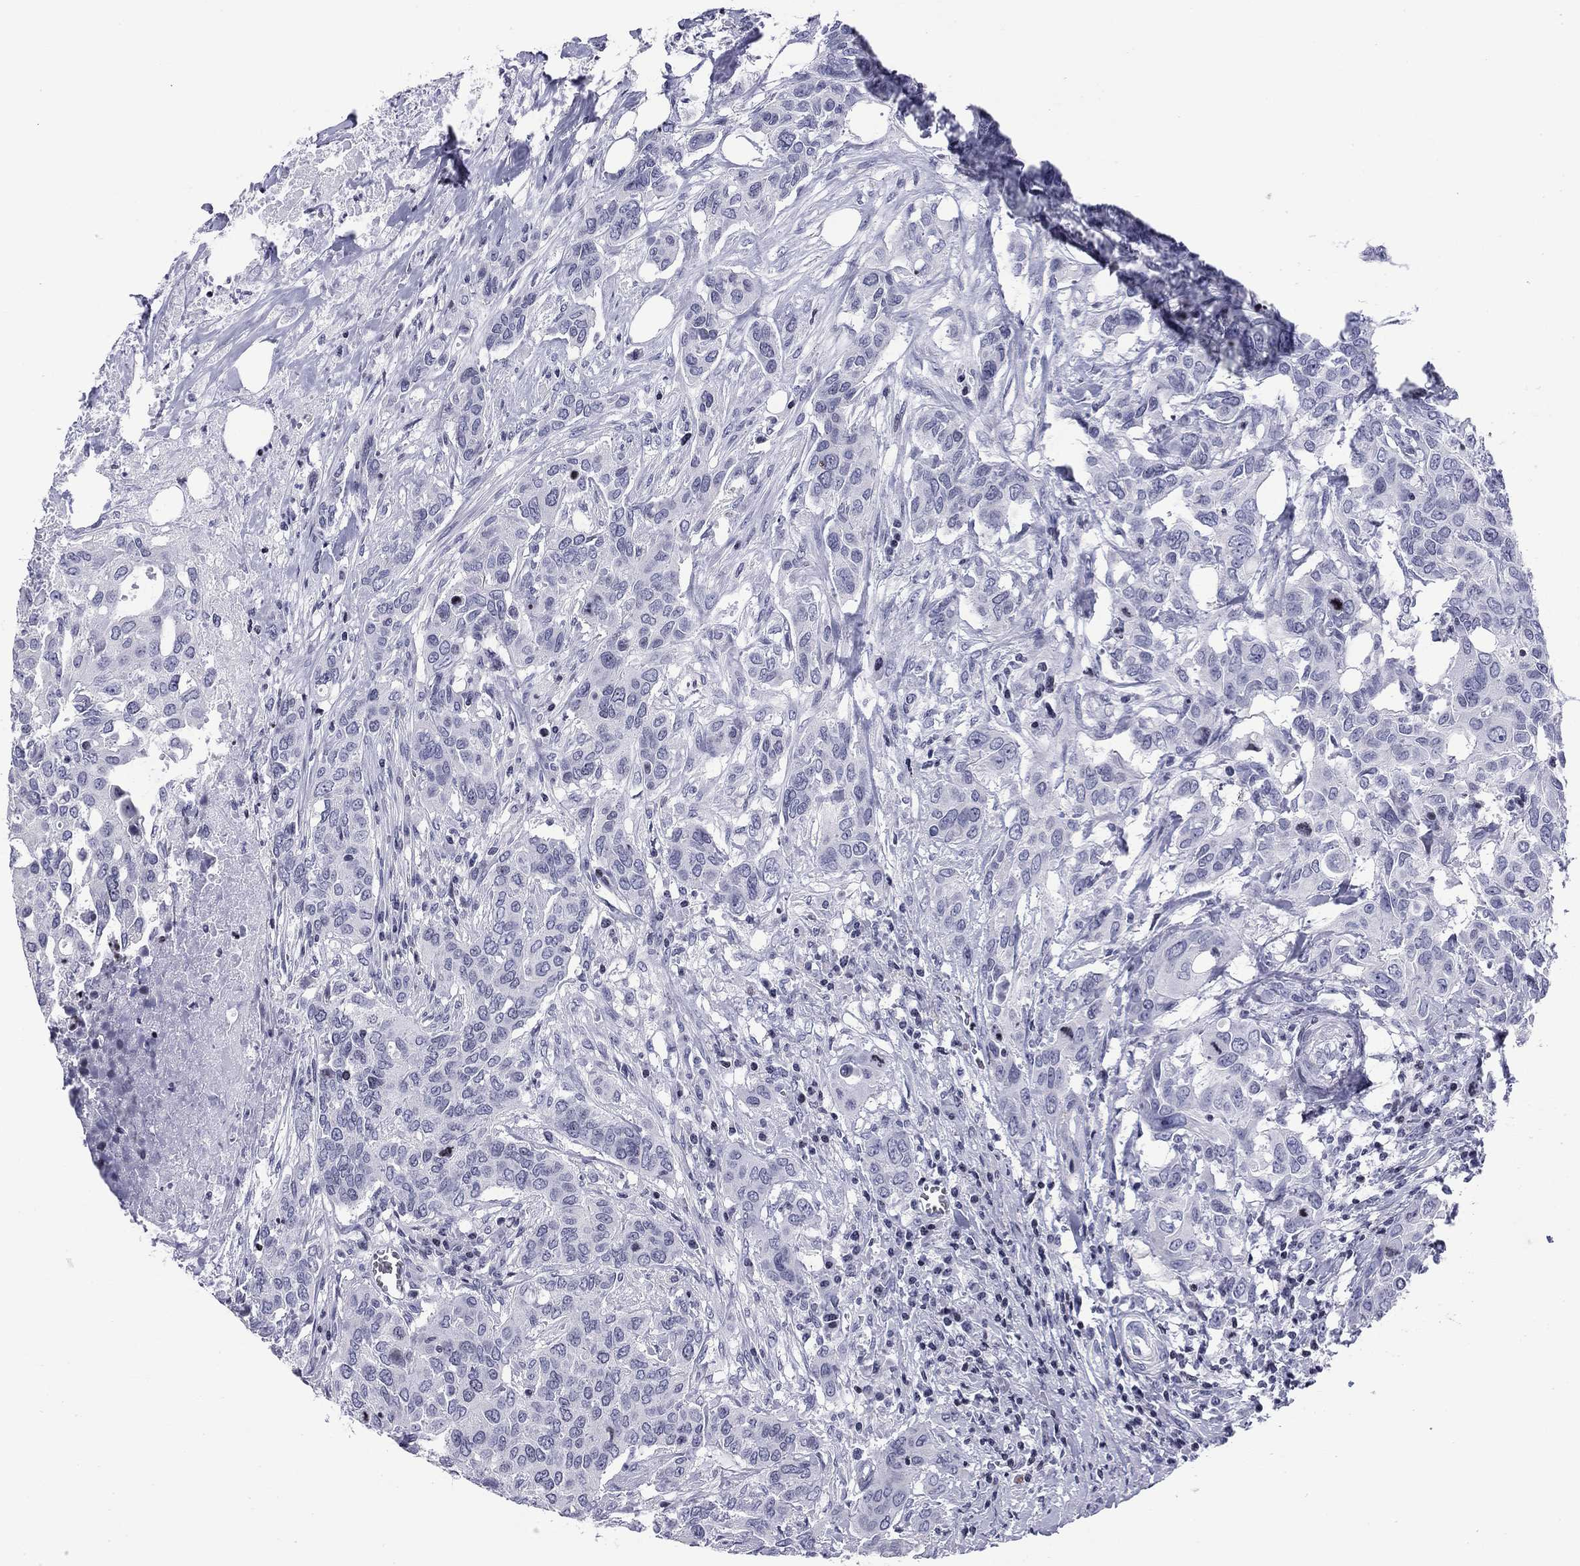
{"staining": {"intensity": "negative", "quantity": "none", "location": "none"}, "tissue": "urothelial cancer", "cell_type": "Tumor cells", "image_type": "cancer", "snomed": [{"axis": "morphology", "description": "Urothelial carcinoma, NOS"}, {"axis": "morphology", "description": "Urothelial carcinoma, High grade"}, {"axis": "topography", "description": "Urinary bladder"}], "caption": "IHC of urothelial cancer exhibits no positivity in tumor cells. (DAB (3,3'-diaminobenzidine) immunohistochemistry visualized using brightfield microscopy, high magnification).", "gene": "CCDC144A", "patient": {"sex": "male", "age": 63}}